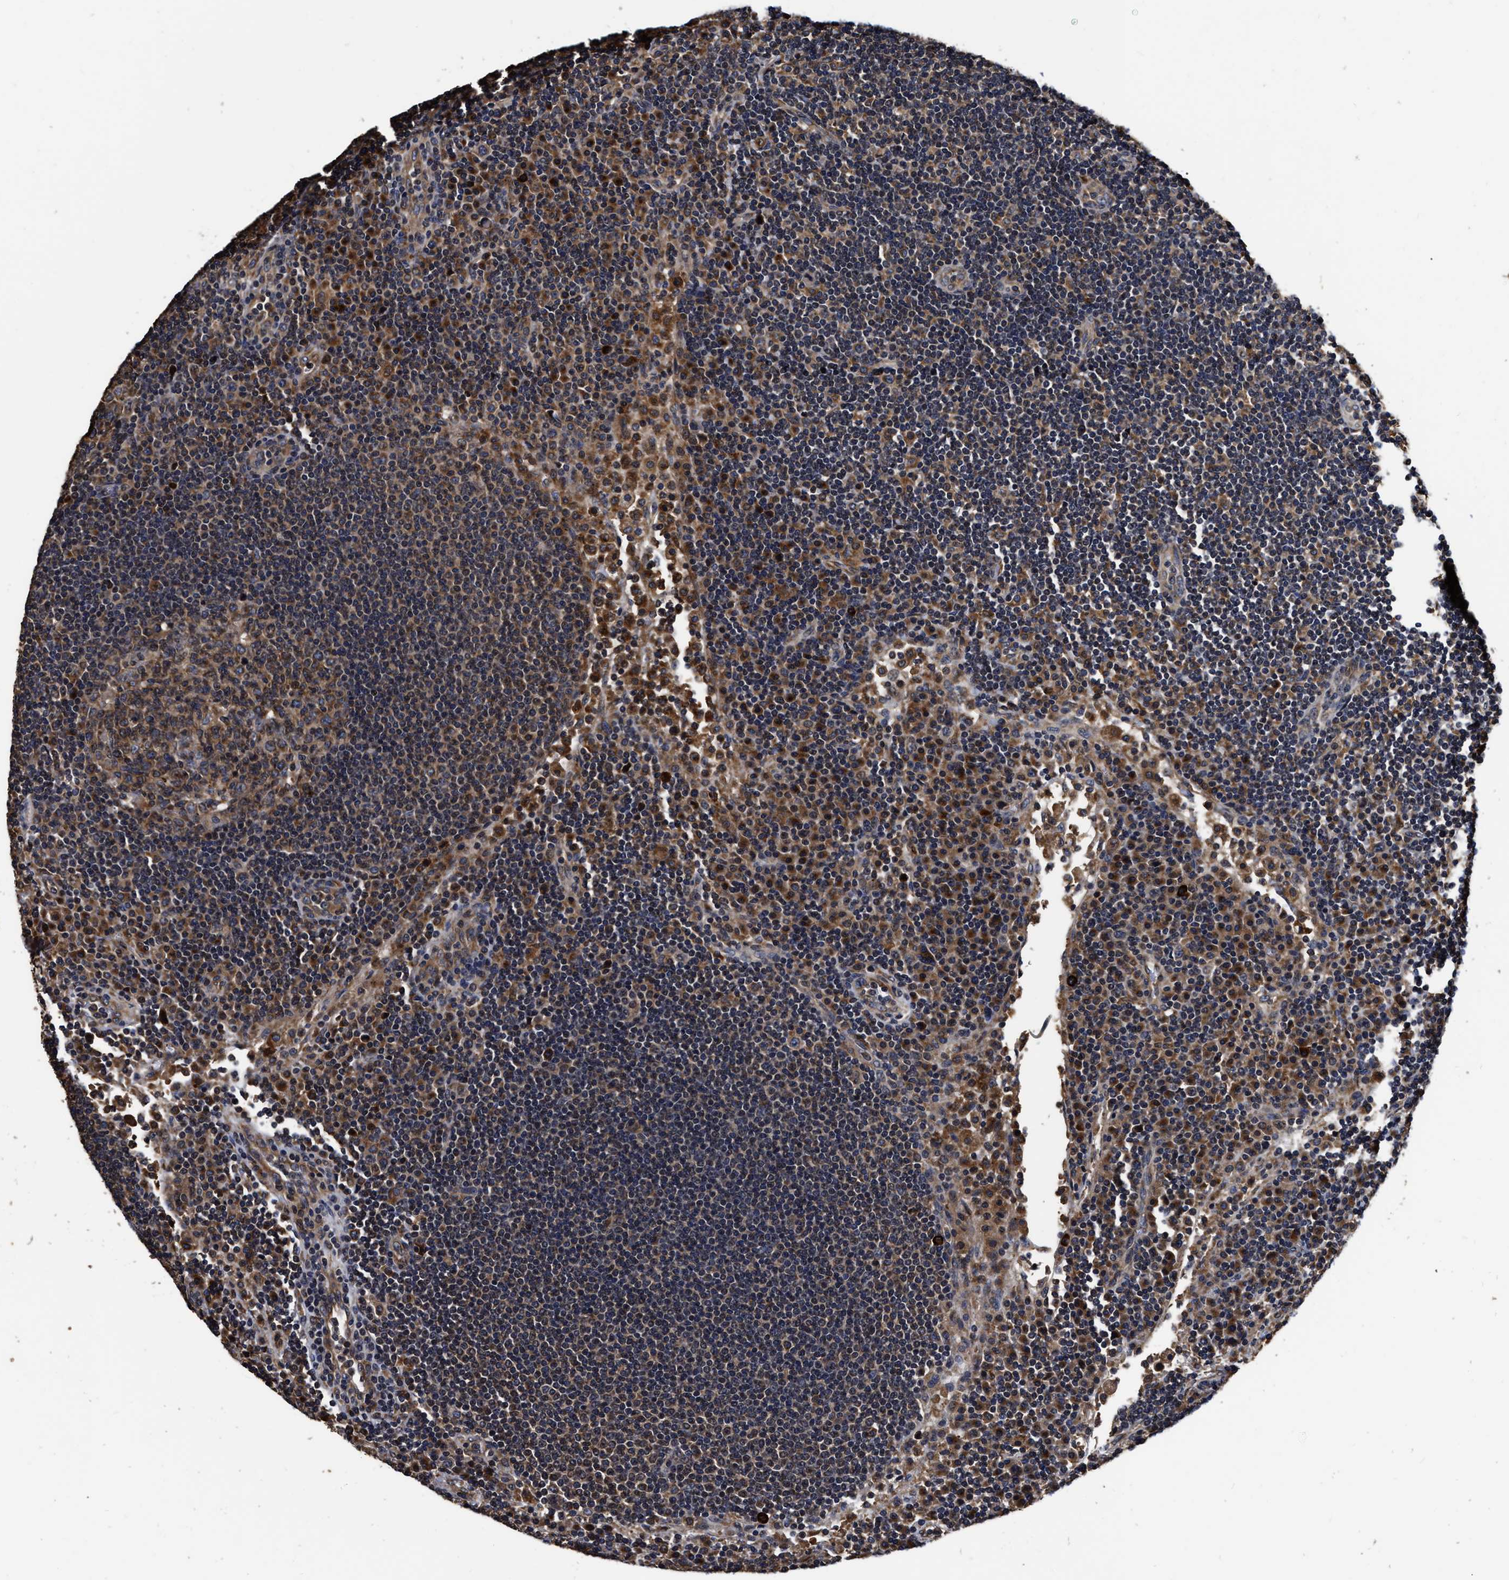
{"staining": {"intensity": "strong", "quantity": ">75%", "location": "cytoplasmic/membranous"}, "tissue": "lymph node", "cell_type": "Germinal center cells", "image_type": "normal", "snomed": [{"axis": "morphology", "description": "Normal tissue, NOS"}, {"axis": "topography", "description": "Lymph node"}], "caption": "Protein staining reveals strong cytoplasmic/membranous staining in about >75% of germinal center cells in normal lymph node. The staining is performed using DAB brown chromogen to label protein expression. The nuclei are counter-stained blue using hematoxylin.", "gene": "ABCG8", "patient": {"sex": "female", "age": 53}}